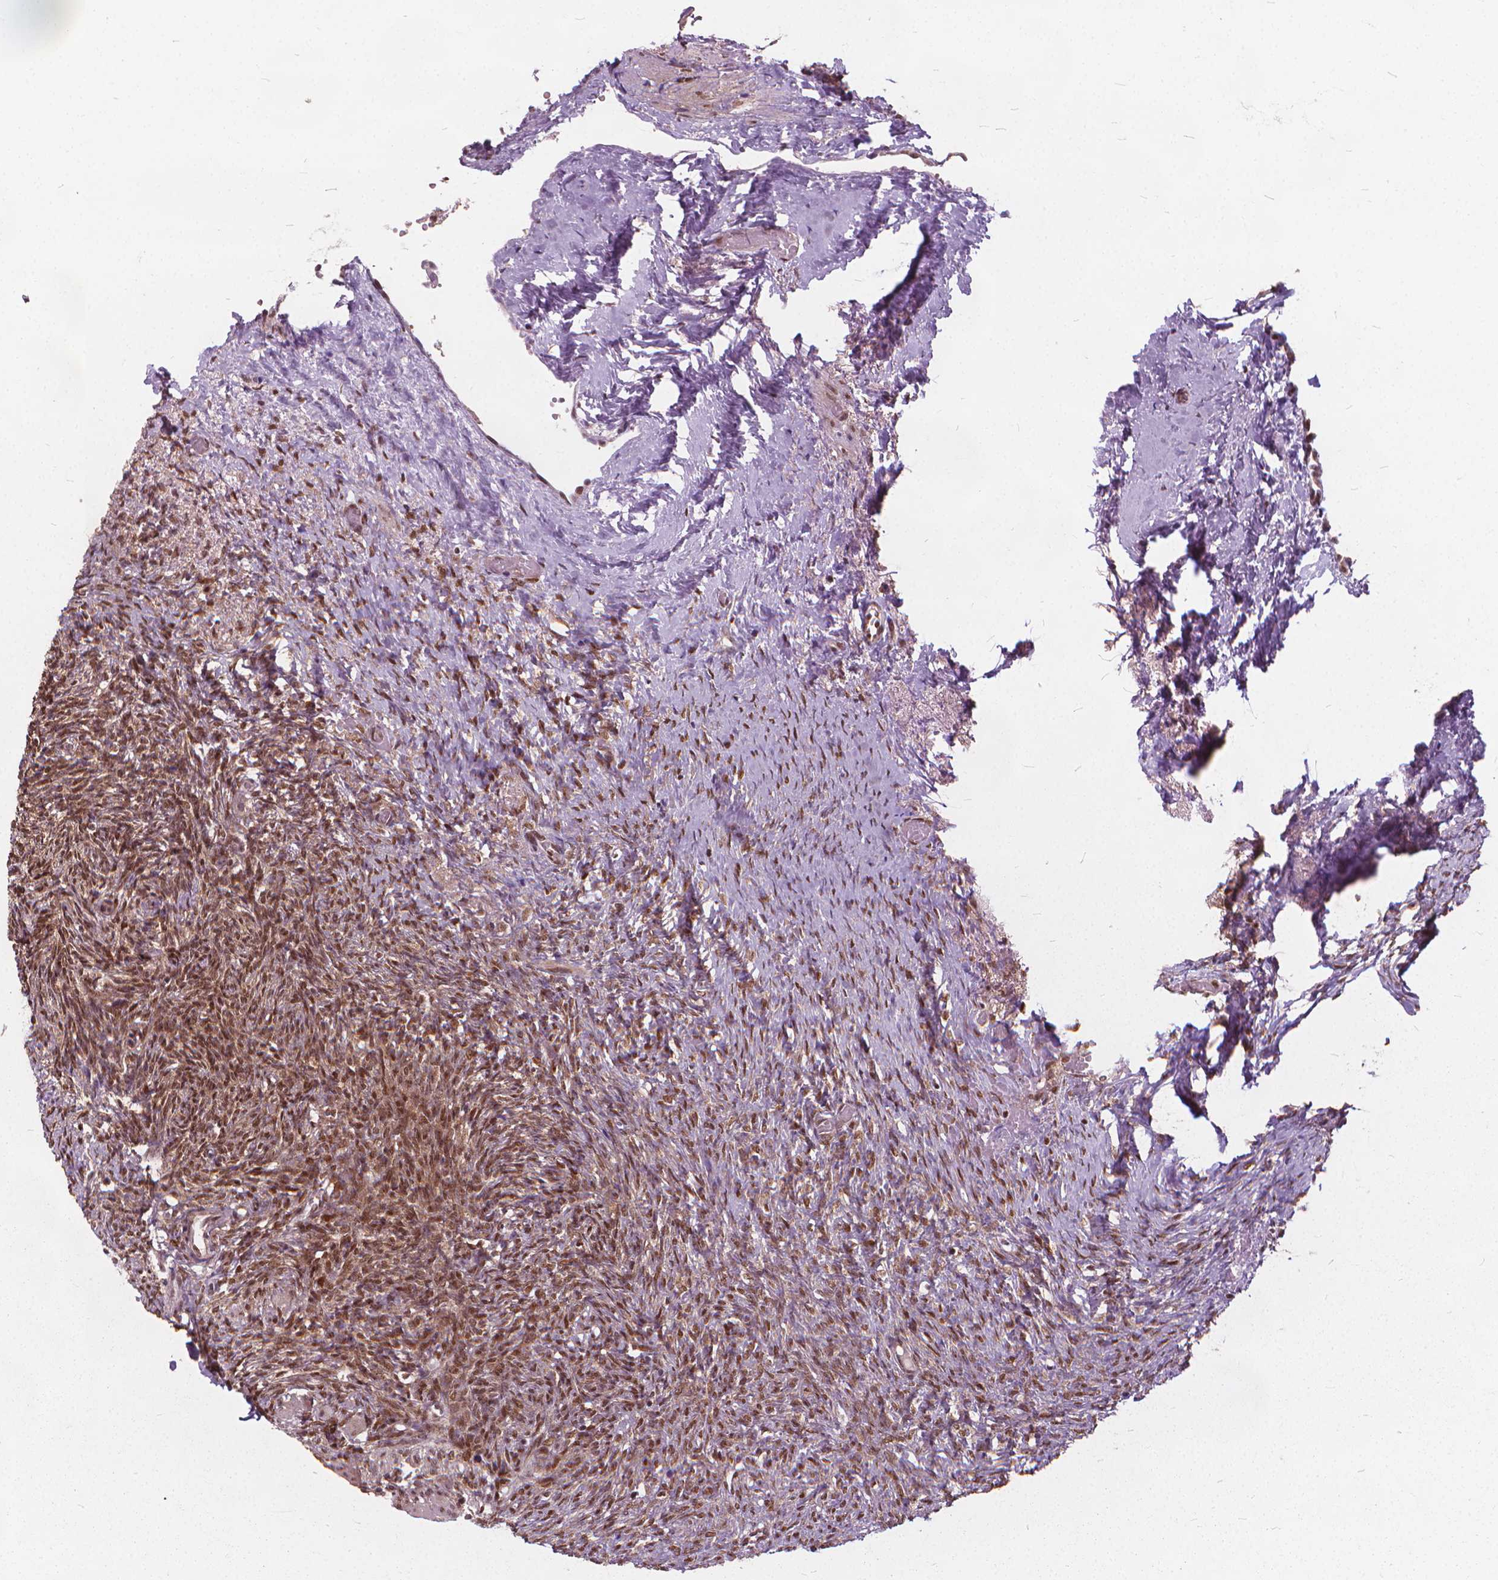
{"staining": {"intensity": "negative", "quantity": "none", "location": "none"}, "tissue": "ovary", "cell_type": "Follicle cells", "image_type": "normal", "snomed": [{"axis": "morphology", "description": "Normal tissue, NOS"}, {"axis": "topography", "description": "Ovary"}], "caption": "An image of human ovary is negative for staining in follicle cells. (Stains: DAB (3,3'-diaminobenzidine) IHC with hematoxylin counter stain, Microscopy: brightfield microscopy at high magnification).", "gene": "STAT5B", "patient": {"sex": "female", "age": 46}}